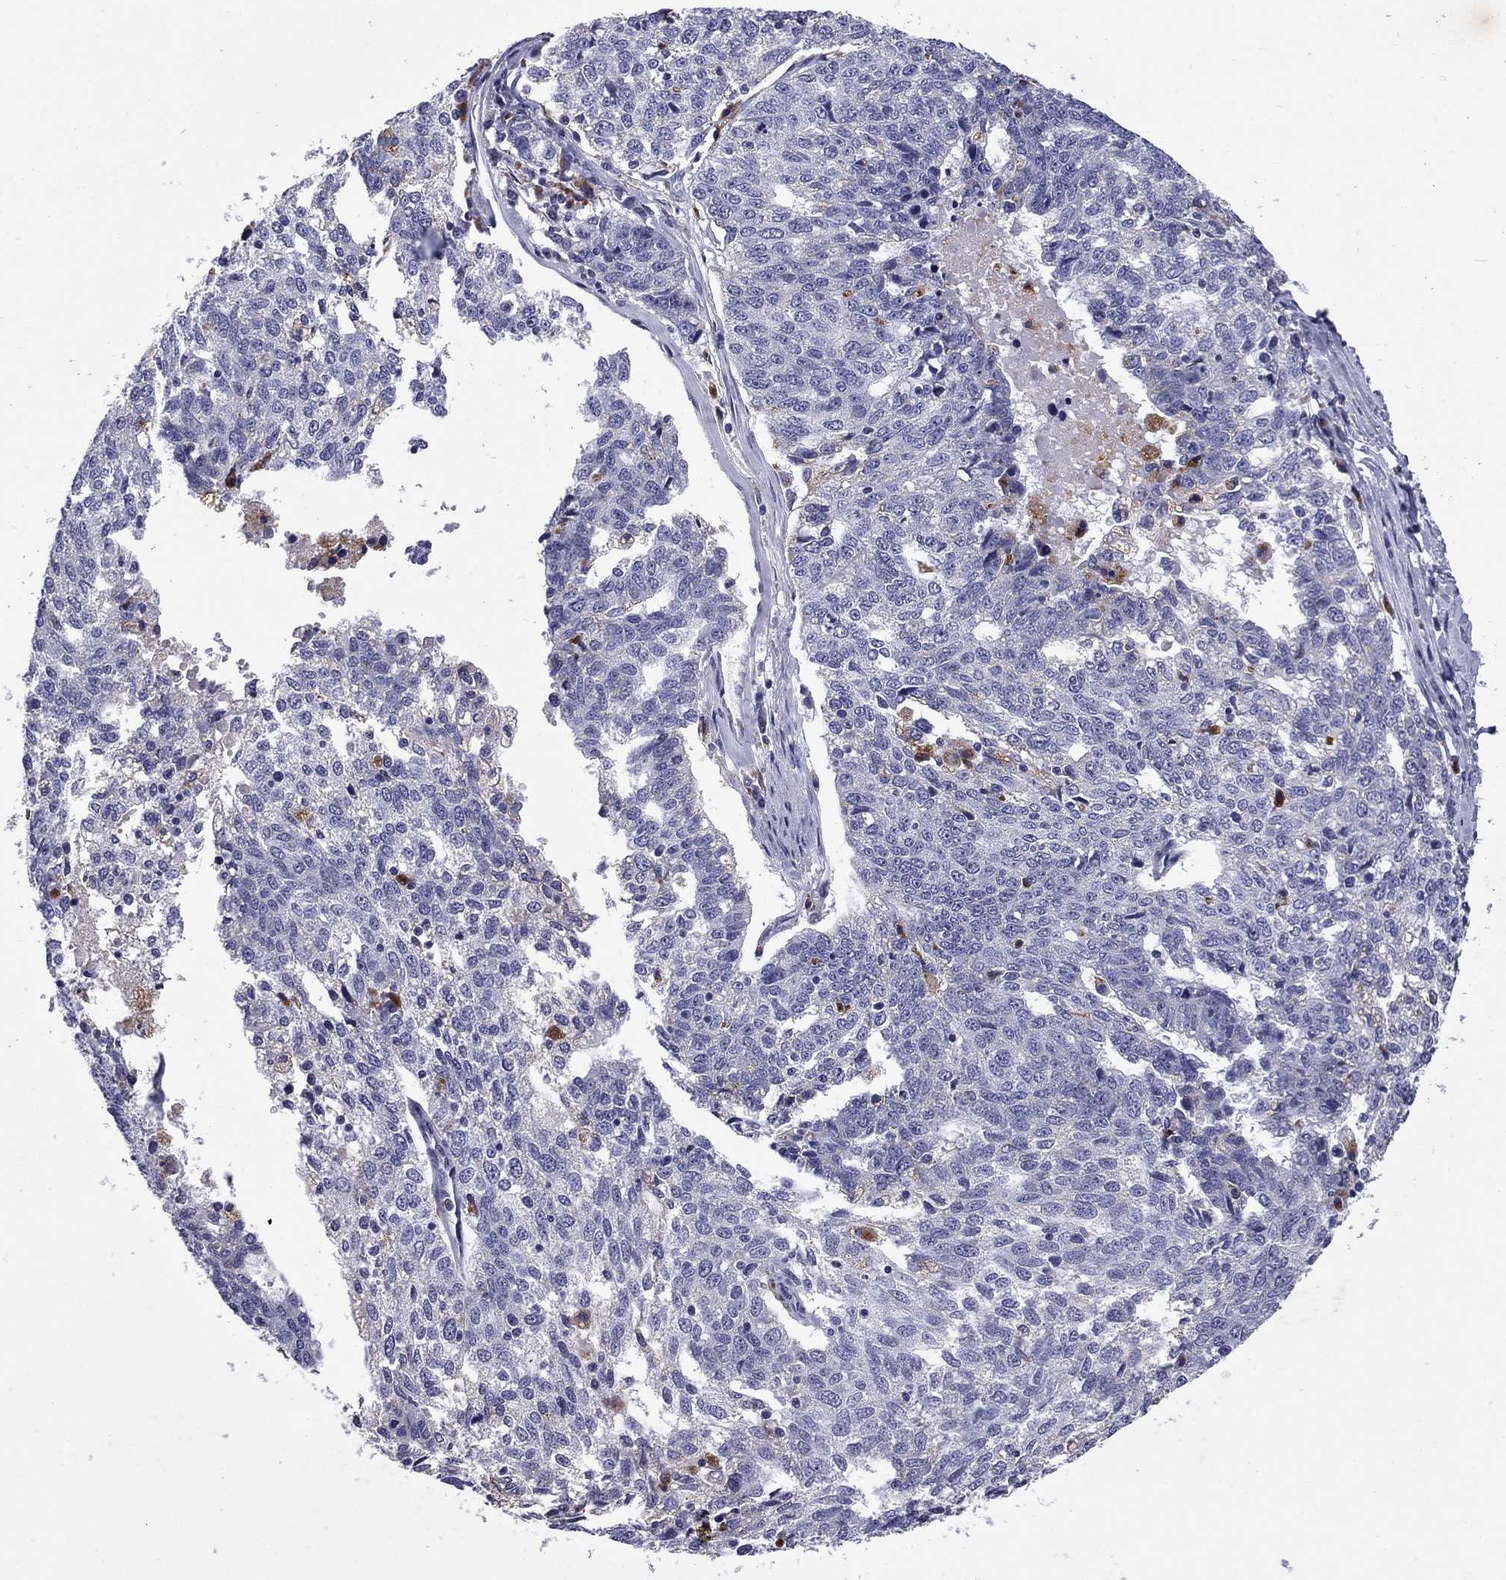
{"staining": {"intensity": "negative", "quantity": "none", "location": "none"}, "tissue": "ovarian cancer", "cell_type": "Tumor cells", "image_type": "cancer", "snomed": [{"axis": "morphology", "description": "Cystadenocarcinoma, serous, NOS"}, {"axis": "topography", "description": "Ovary"}], "caption": "Immunohistochemical staining of serous cystadenocarcinoma (ovarian) reveals no significant staining in tumor cells.", "gene": "MADCAM1", "patient": {"sex": "female", "age": 71}}